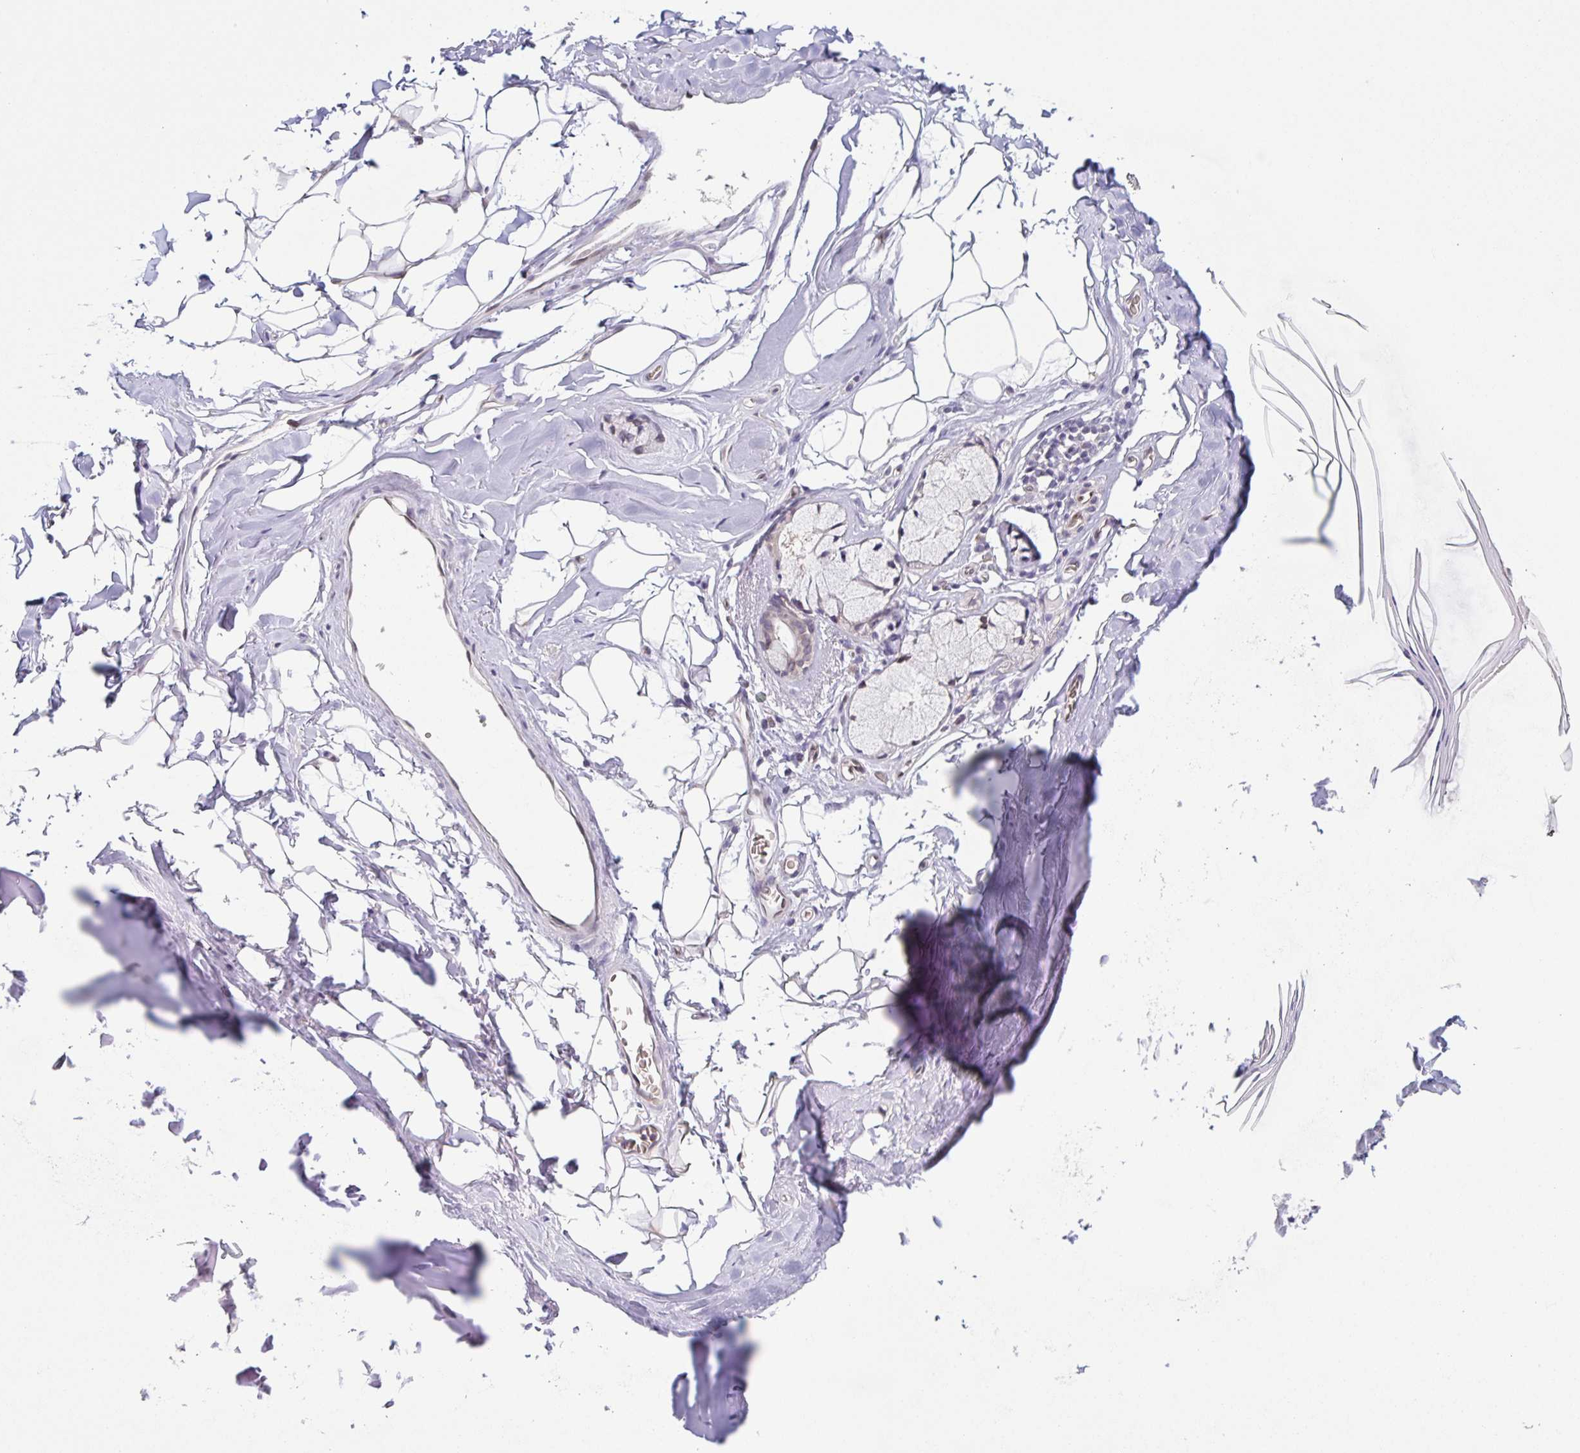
{"staining": {"intensity": "negative", "quantity": "none", "location": "none"}, "tissue": "adipose tissue", "cell_type": "Adipocytes", "image_type": "normal", "snomed": [{"axis": "morphology", "description": "Normal tissue, NOS"}, {"axis": "topography", "description": "Cartilage tissue"}, {"axis": "topography", "description": "Bronchus"}, {"axis": "topography", "description": "Peripheral nerve tissue"}], "caption": "Immunohistochemistry (IHC) of benign human adipose tissue exhibits no positivity in adipocytes. Brightfield microscopy of IHC stained with DAB (3,3'-diaminobenzidine) (brown) and hematoxylin (blue), captured at high magnification.", "gene": "SYNE2", "patient": {"sex": "male", "age": 67}}